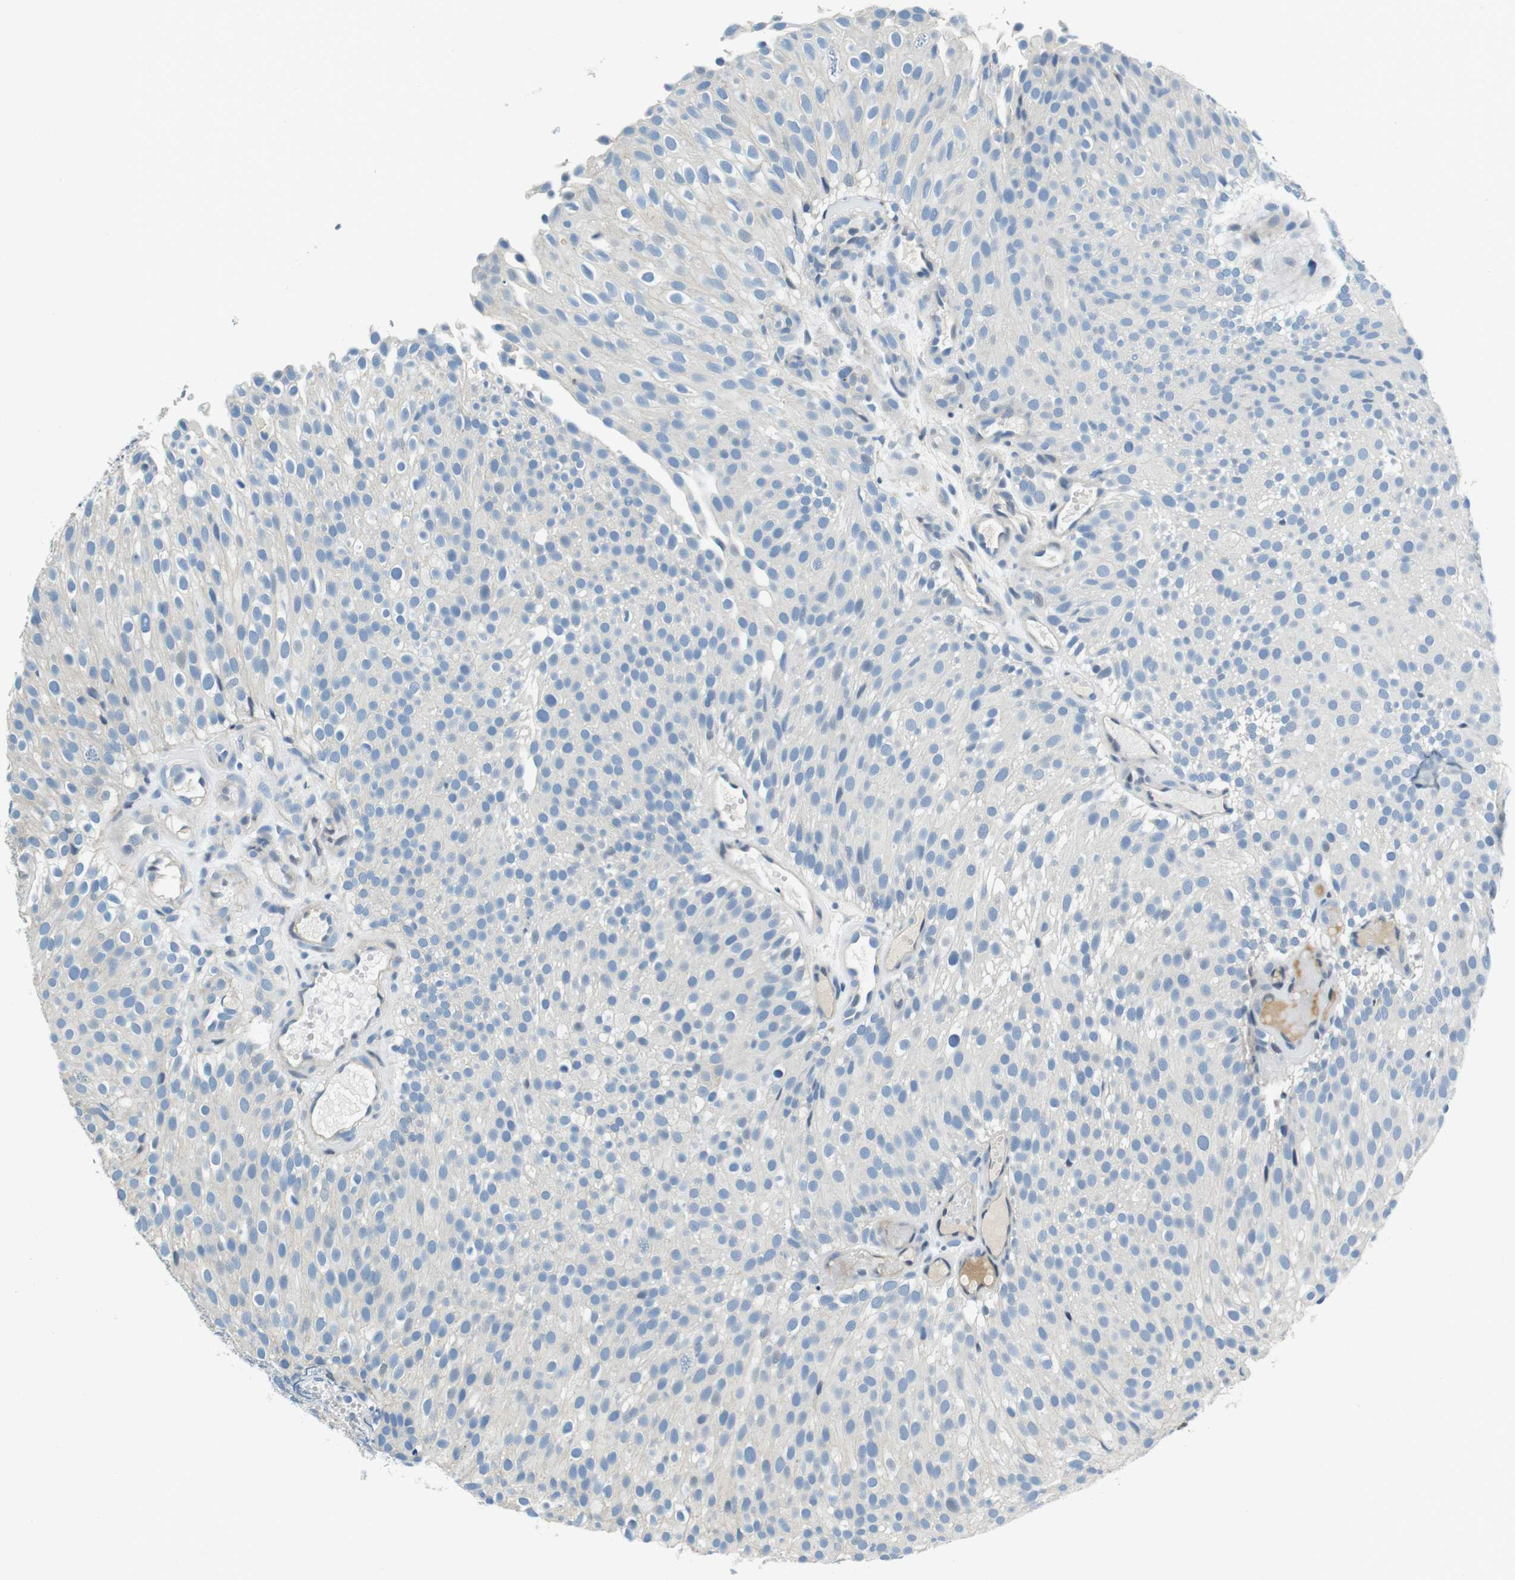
{"staining": {"intensity": "negative", "quantity": "none", "location": "none"}, "tissue": "urothelial cancer", "cell_type": "Tumor cells", "image_type": "cancer", "snomed": [{"axis": "morphology", "description": "Urothelial carcinoma, Low grade"}, {"axis": "topography", "description": "Urinary bladder"}], "caption": "Tumor cells are negative for protein expression in human urothelial cancer.", "gene": "KCNJ5", "patient": {"sex": "male", "age": 78}}